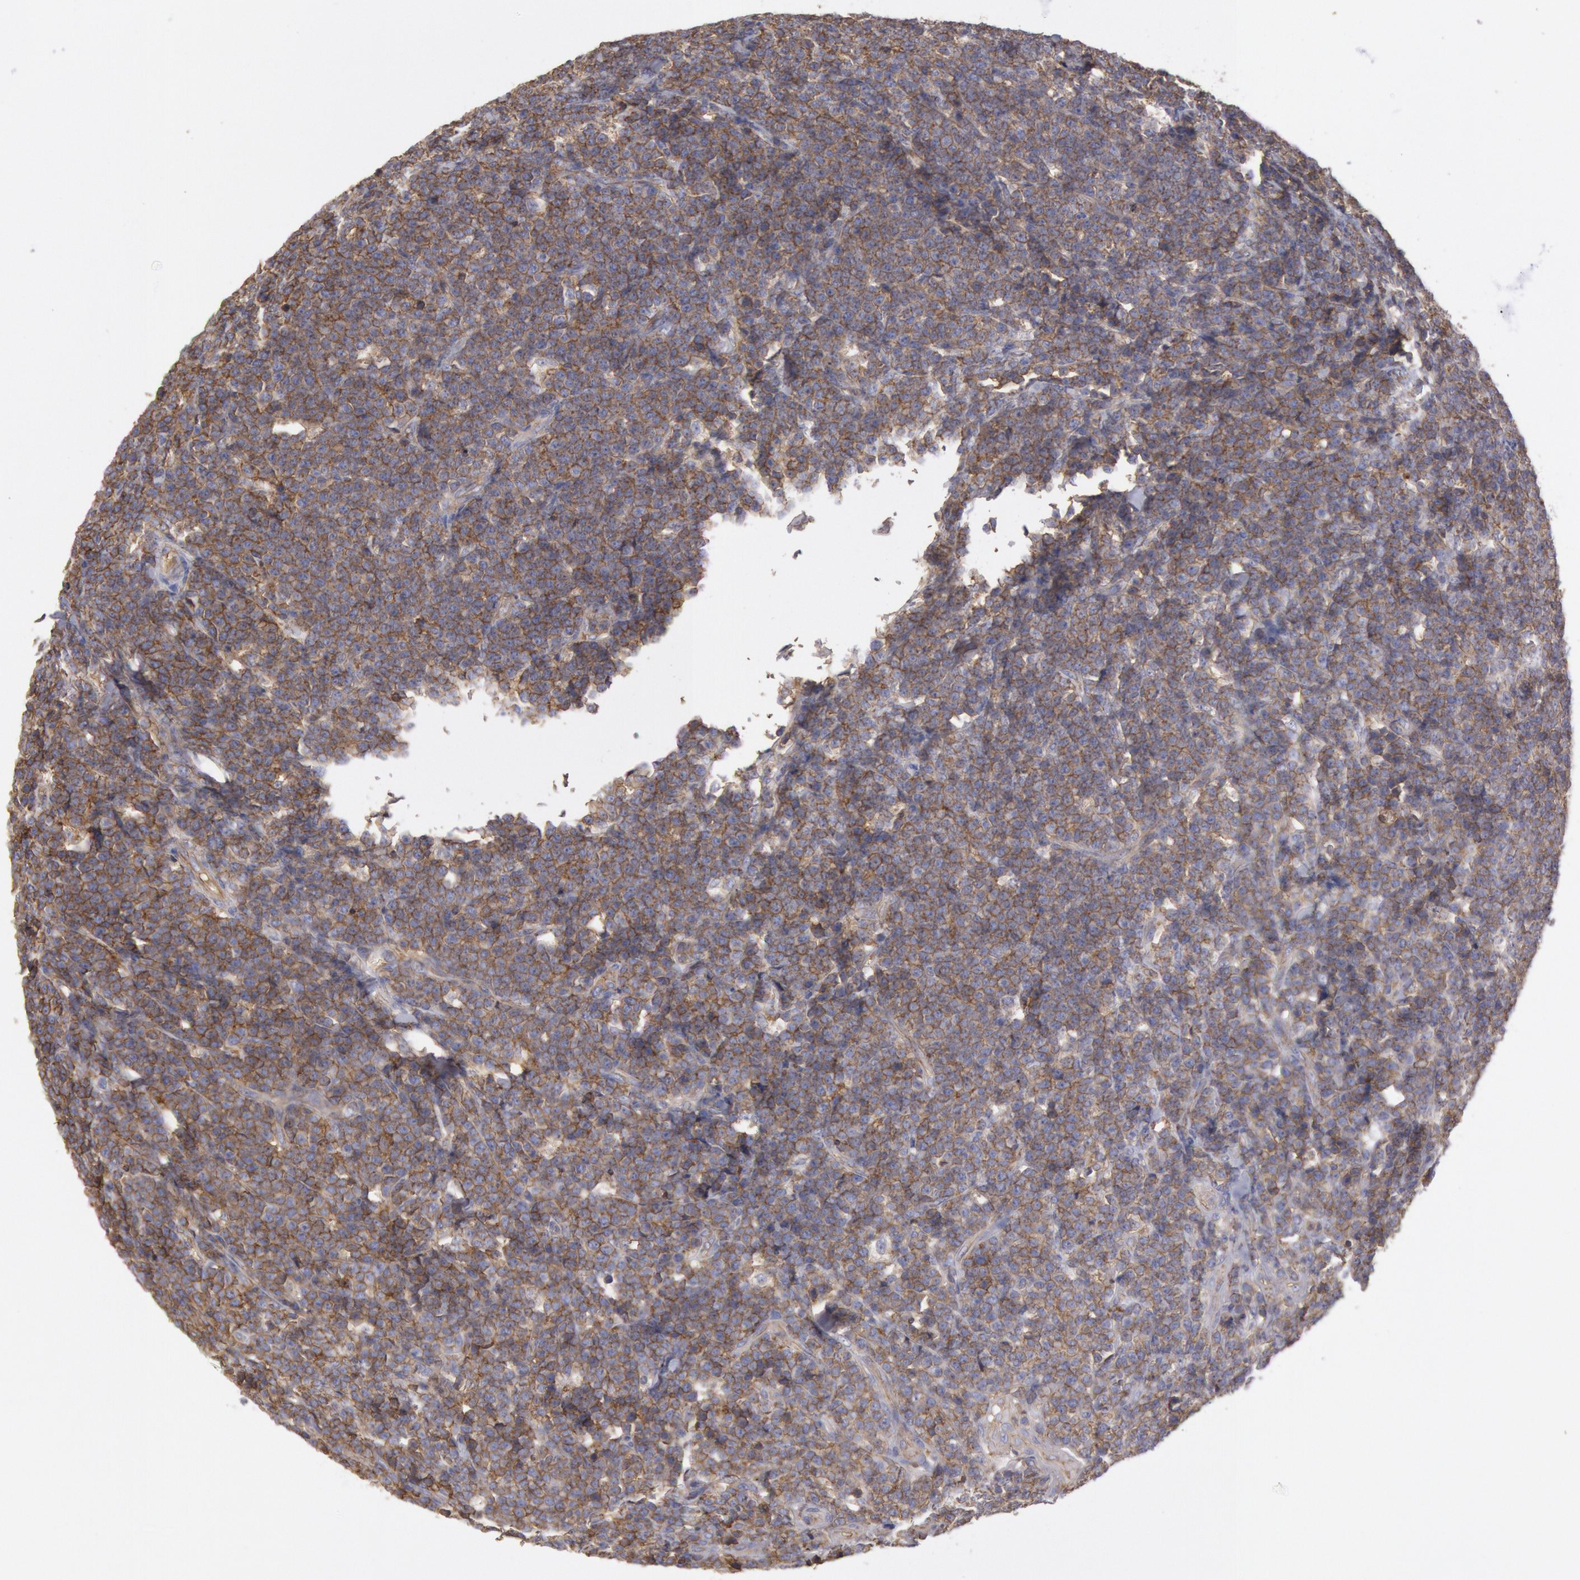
{"staining": {"intensity": "moderate", "quantity": ">75%", "location": "cytoplasmic/membranous"}, "tissue": "lymphoma", "cell_type": "Tumor cells", "image_type": "cancer", "snomed": [{"axis": "morphology", "description": "Malignant lymphoma, non-Hodgkin's type, High grade"}, {"axis": "topography", "description": "Small intestine"}, {"axis": "topography", "description": "Colon"}], "caption": "IHC micrograph of neoplastic tissue: lymphoma stained using immunohistochemistry displays medium levels of moderate protein expression localized specifically in the cytoplasmic/membranous of tumor cells, appearing as a cytoplasmic/membranous brown color.", "gene": "SNAP23", "patient": {"sex": "male", "age": 8}}